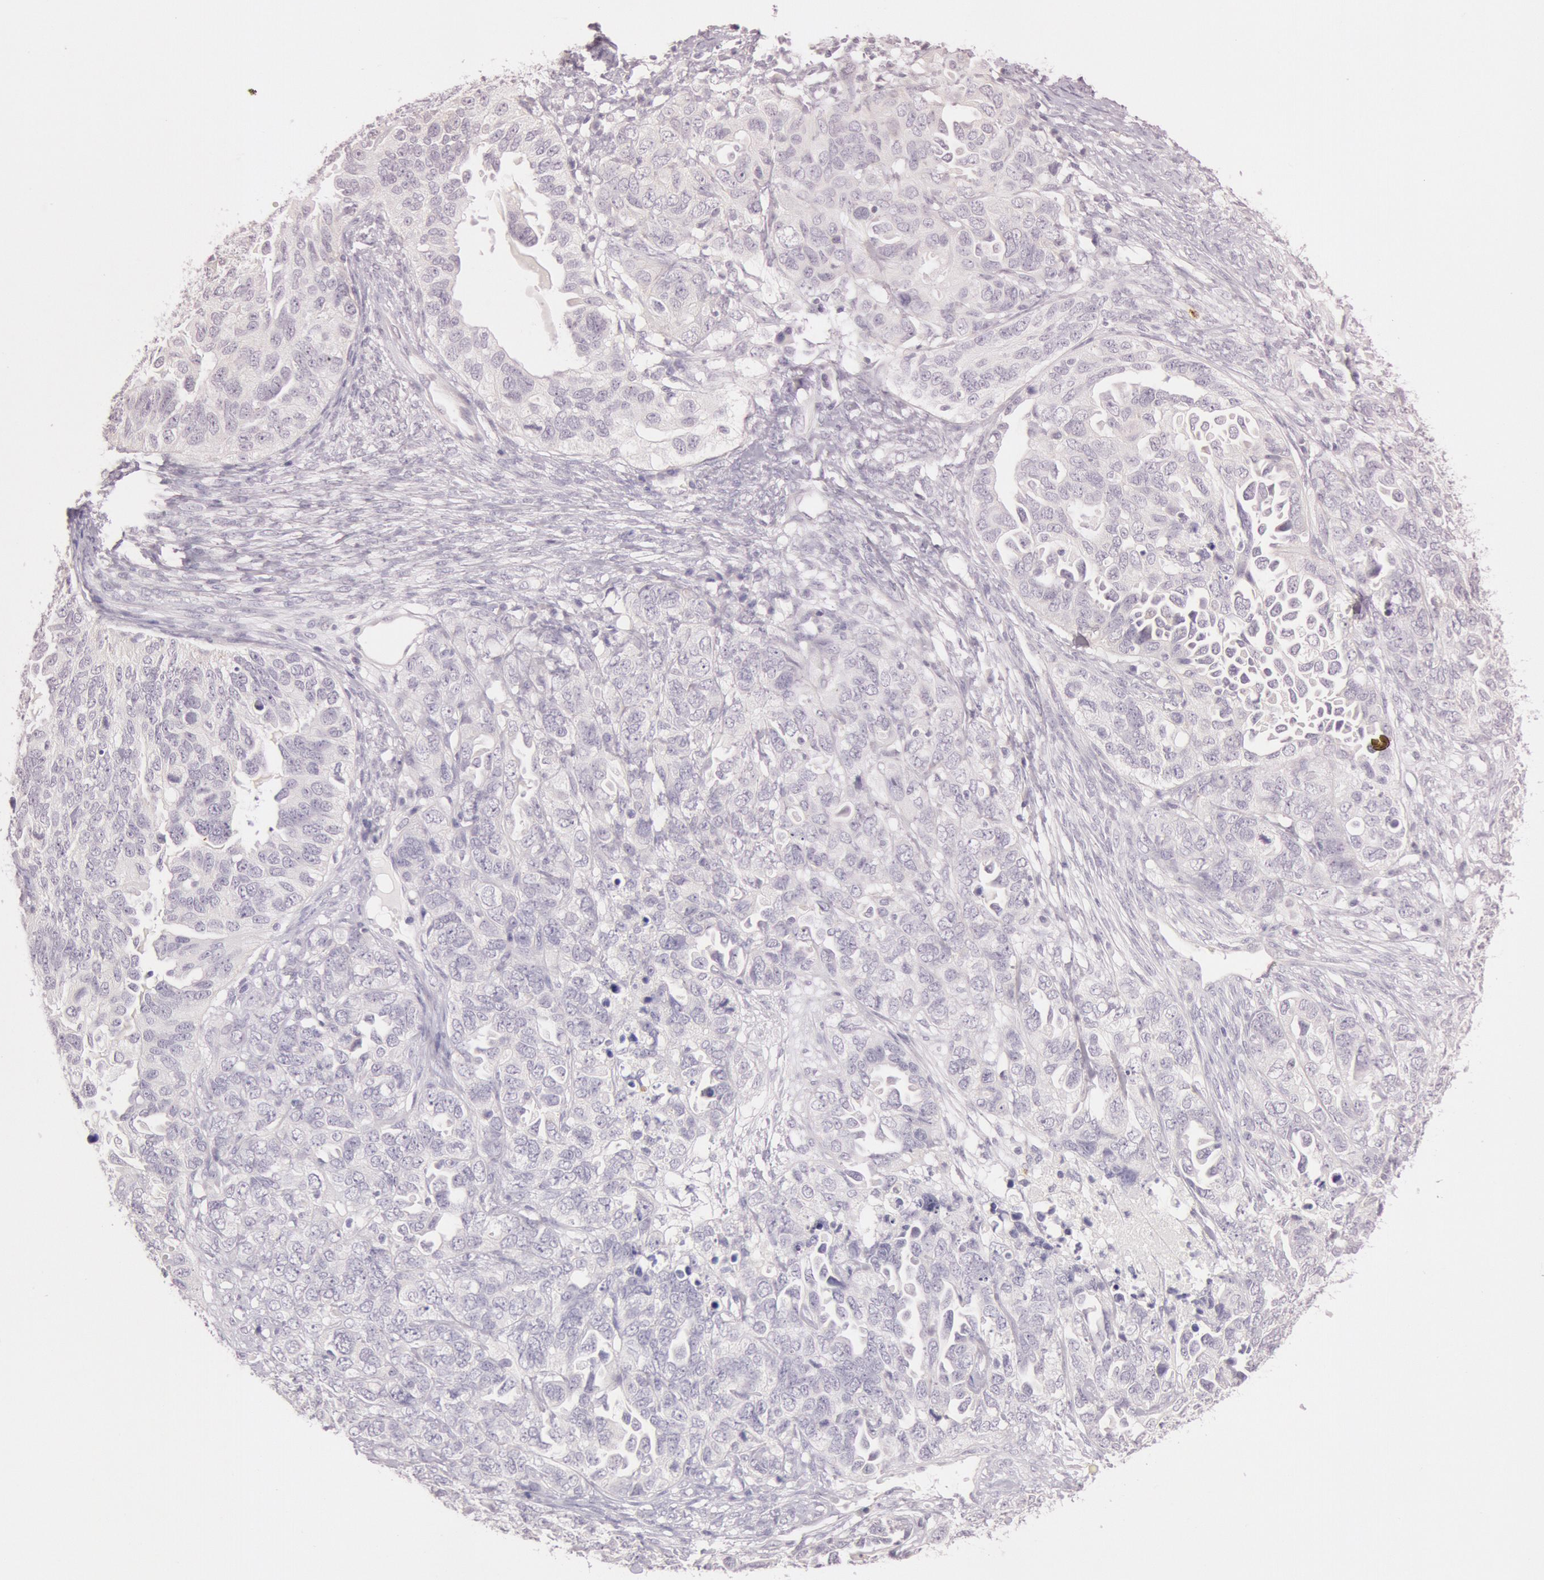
{"staining": {"intensity": "negative", "quantity": "none", "location": "none"}, "tissue": "ovarian cancer", "cell_type": "Tumor cells", "image_type": "cancer", "snomed": [{"axis": "morphology", "description": "Cystadenocarcinoma, serous, NOS"}, {"axis": "topography", "description": "Ovary"}], "caption": "Immunohistochemistry (IHC) of human ovarian cancer exhibits no staining in tumor cells.", "gene": "KDM6A", "patient": {"sex": "female", "age": 82}}